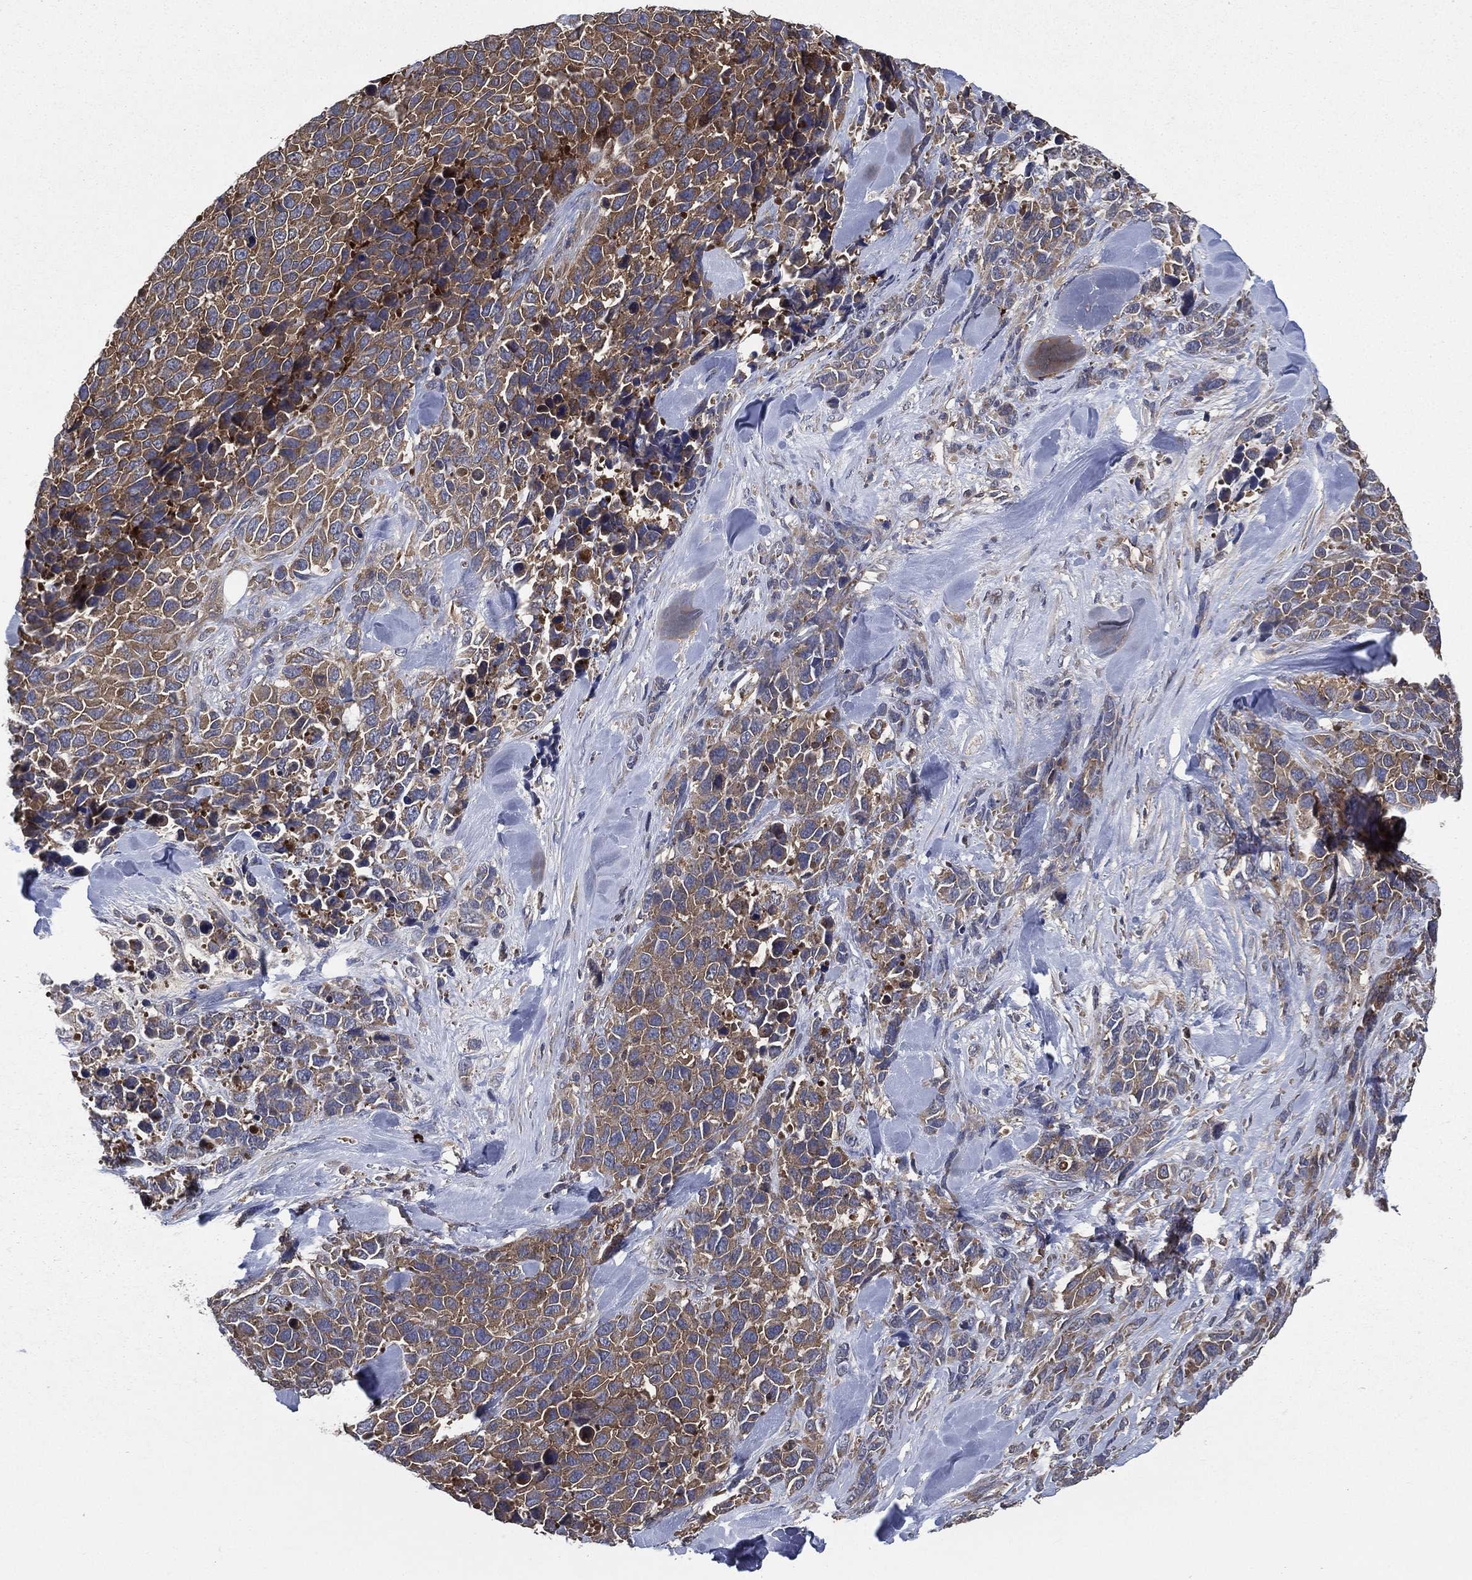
{"staining": {"intensity": "moderate", "quantity": ">75%", "location": "cytoplasmic/membranous"}, "tissue": "melanoma", "cell_type": "Tumor cells", "image_type": "cancer", "snomed": [{"axis": "morphology", "description": "Malignant melanoma, Metastatic site"}, {"axis": "topography", "description": "Skin"}], "caption": "Immunohistochemistry of human malignant melanoma (metastatic site) reveals medium levels of moderate cytoplasmic/membranous expression in about >75% of tumor cells. The staining was performed using DAB (3,3'-diaminobenzidine), with brown indicating positive protein expression. Nuclei are stained blue with hematoxylin.", "gene": "SMPD3", "patient": {"sex": "male", "age": 84}}